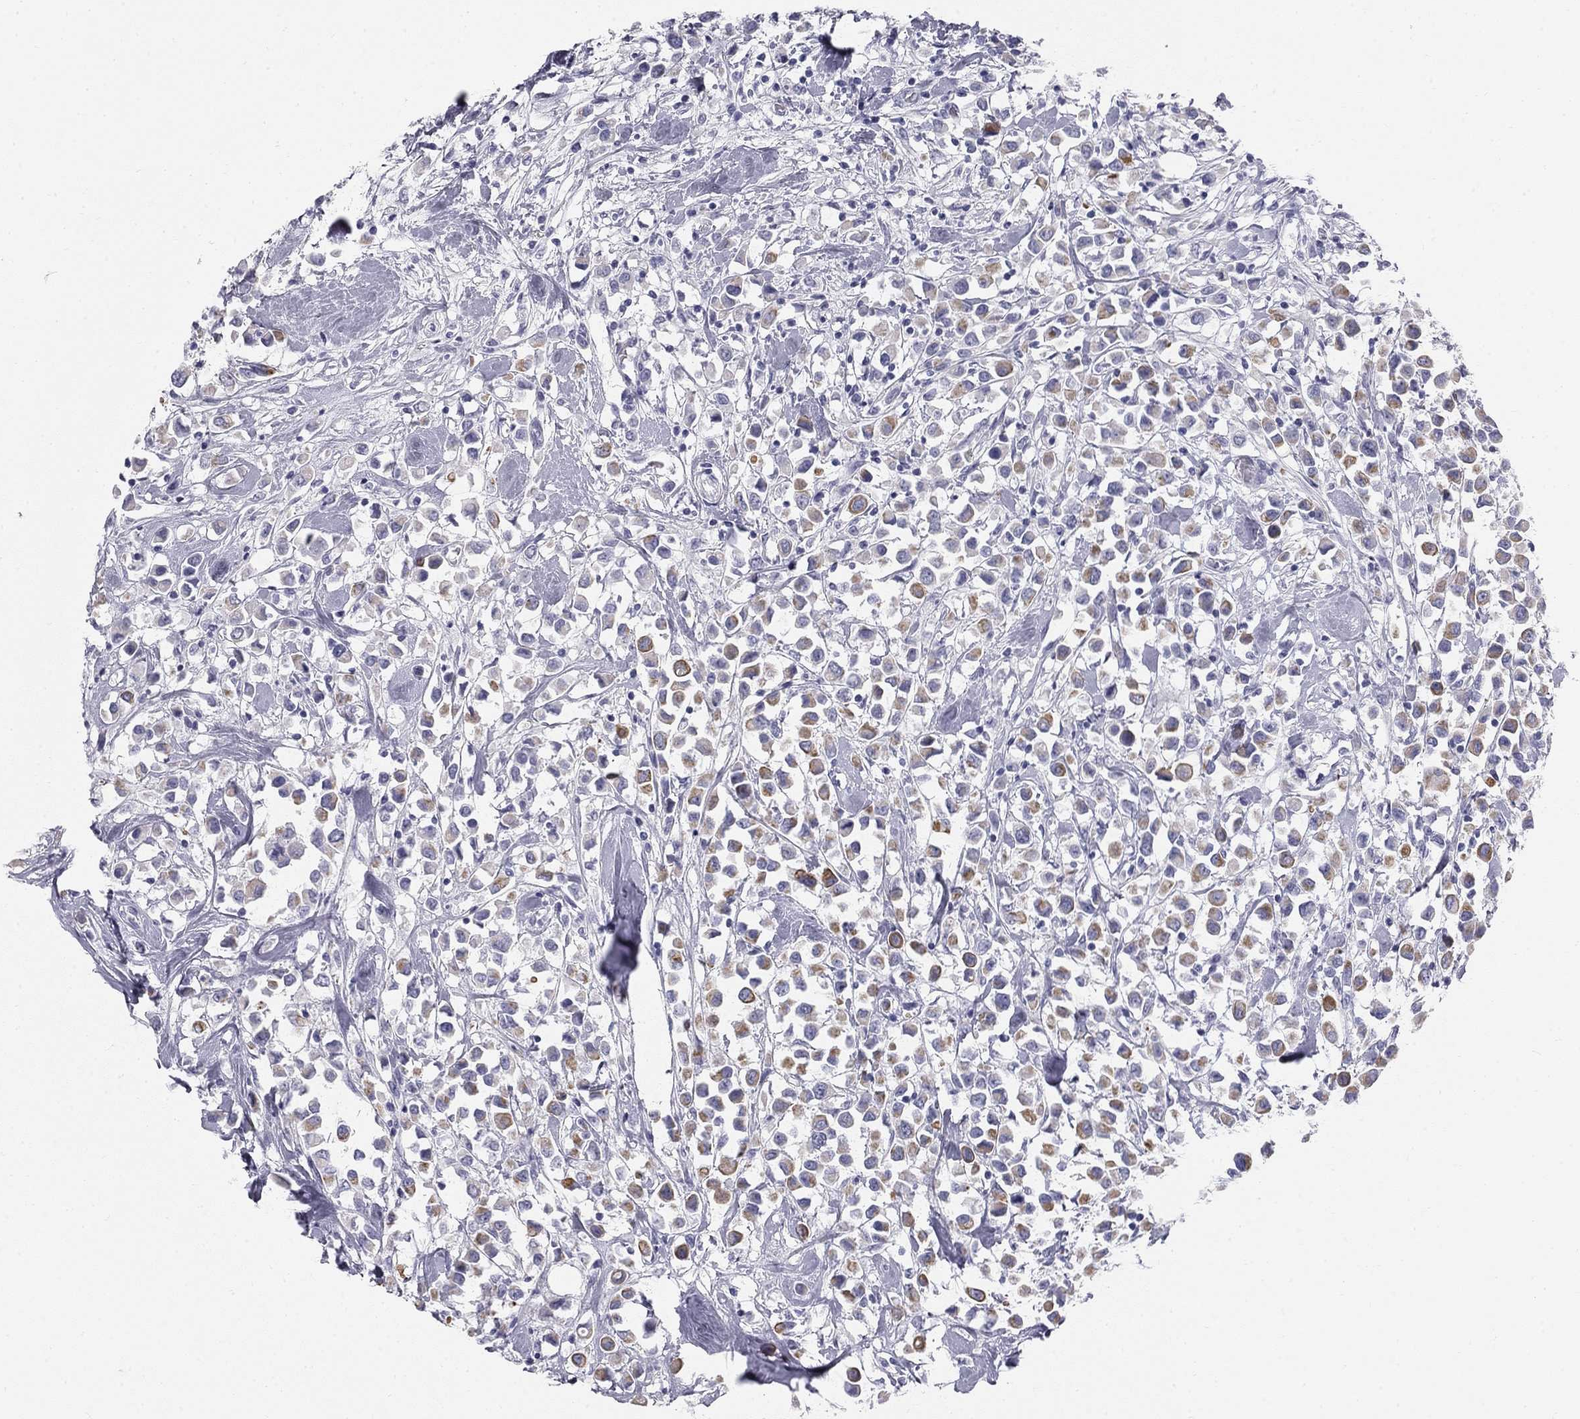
{"staining": {"intensity": "weak", "quantity": "<25%", "location": "cytoplasmic/membranous"}, "tissue": "breast cancer", "cell_type": "Tumor cells", "image_type": "cancer", "snomed": [{"axis": "morphology", "description": "Duct carcinoma"}, {"axis": "topography", "description": "Breast"}], "caption": "IHC micrograph of neoplastic tissue: human breast intraductal carcinoma stained with DAB exhibits no significant protein staining in tumor cells.", "gene": "SULT2B1", "patient": {"sex": "female", "age": 61}}